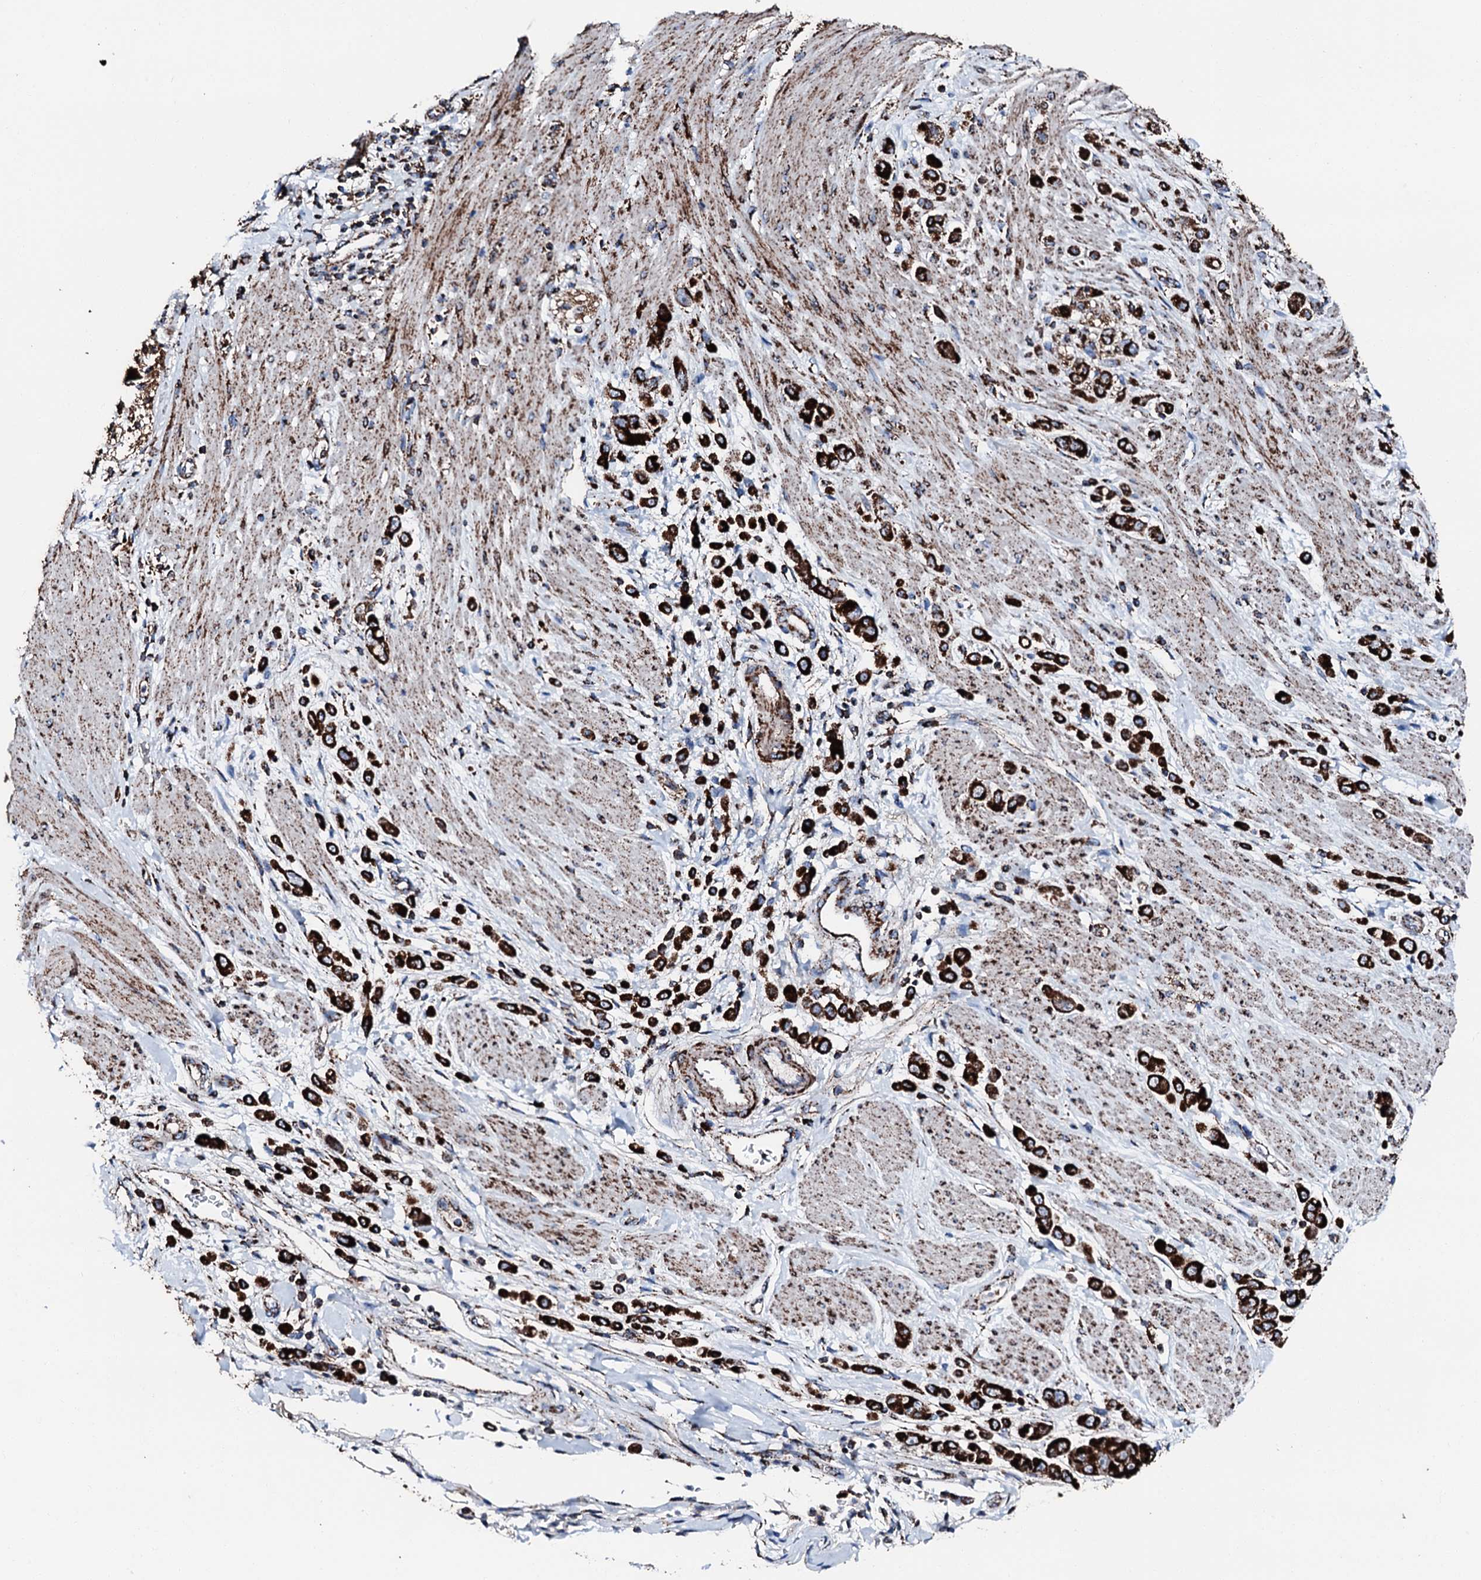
{"staining": {"intensity": "strong", "quantity": ">75%", "location": "cytoplasmic/membranous"}, "tissue": "pancreatic cancer", "cell_type": "Tumor cells", "image_type": "cancer", "snomed": [{"axis": "morphology", "description": "Normal tissue, NOS"}, {"axis": "morphology", "description": "Adenocarcinoma, NOS"}, {"axis": "topography", "description": "Pancreas"}], "caption": "Immunohistochemistry (IHC) (DAB (3,3'-diaminobenzidine)) staining of adenocarcinoma (pancreatic) shows strong cytoplasmic/membranous protein expression in about >75% of tumor cells. The protein of interest is shown in brown color, while the nuclei are stained blue.", "gene": "HADH", "patient": {"sex": "female", "age": 64}}